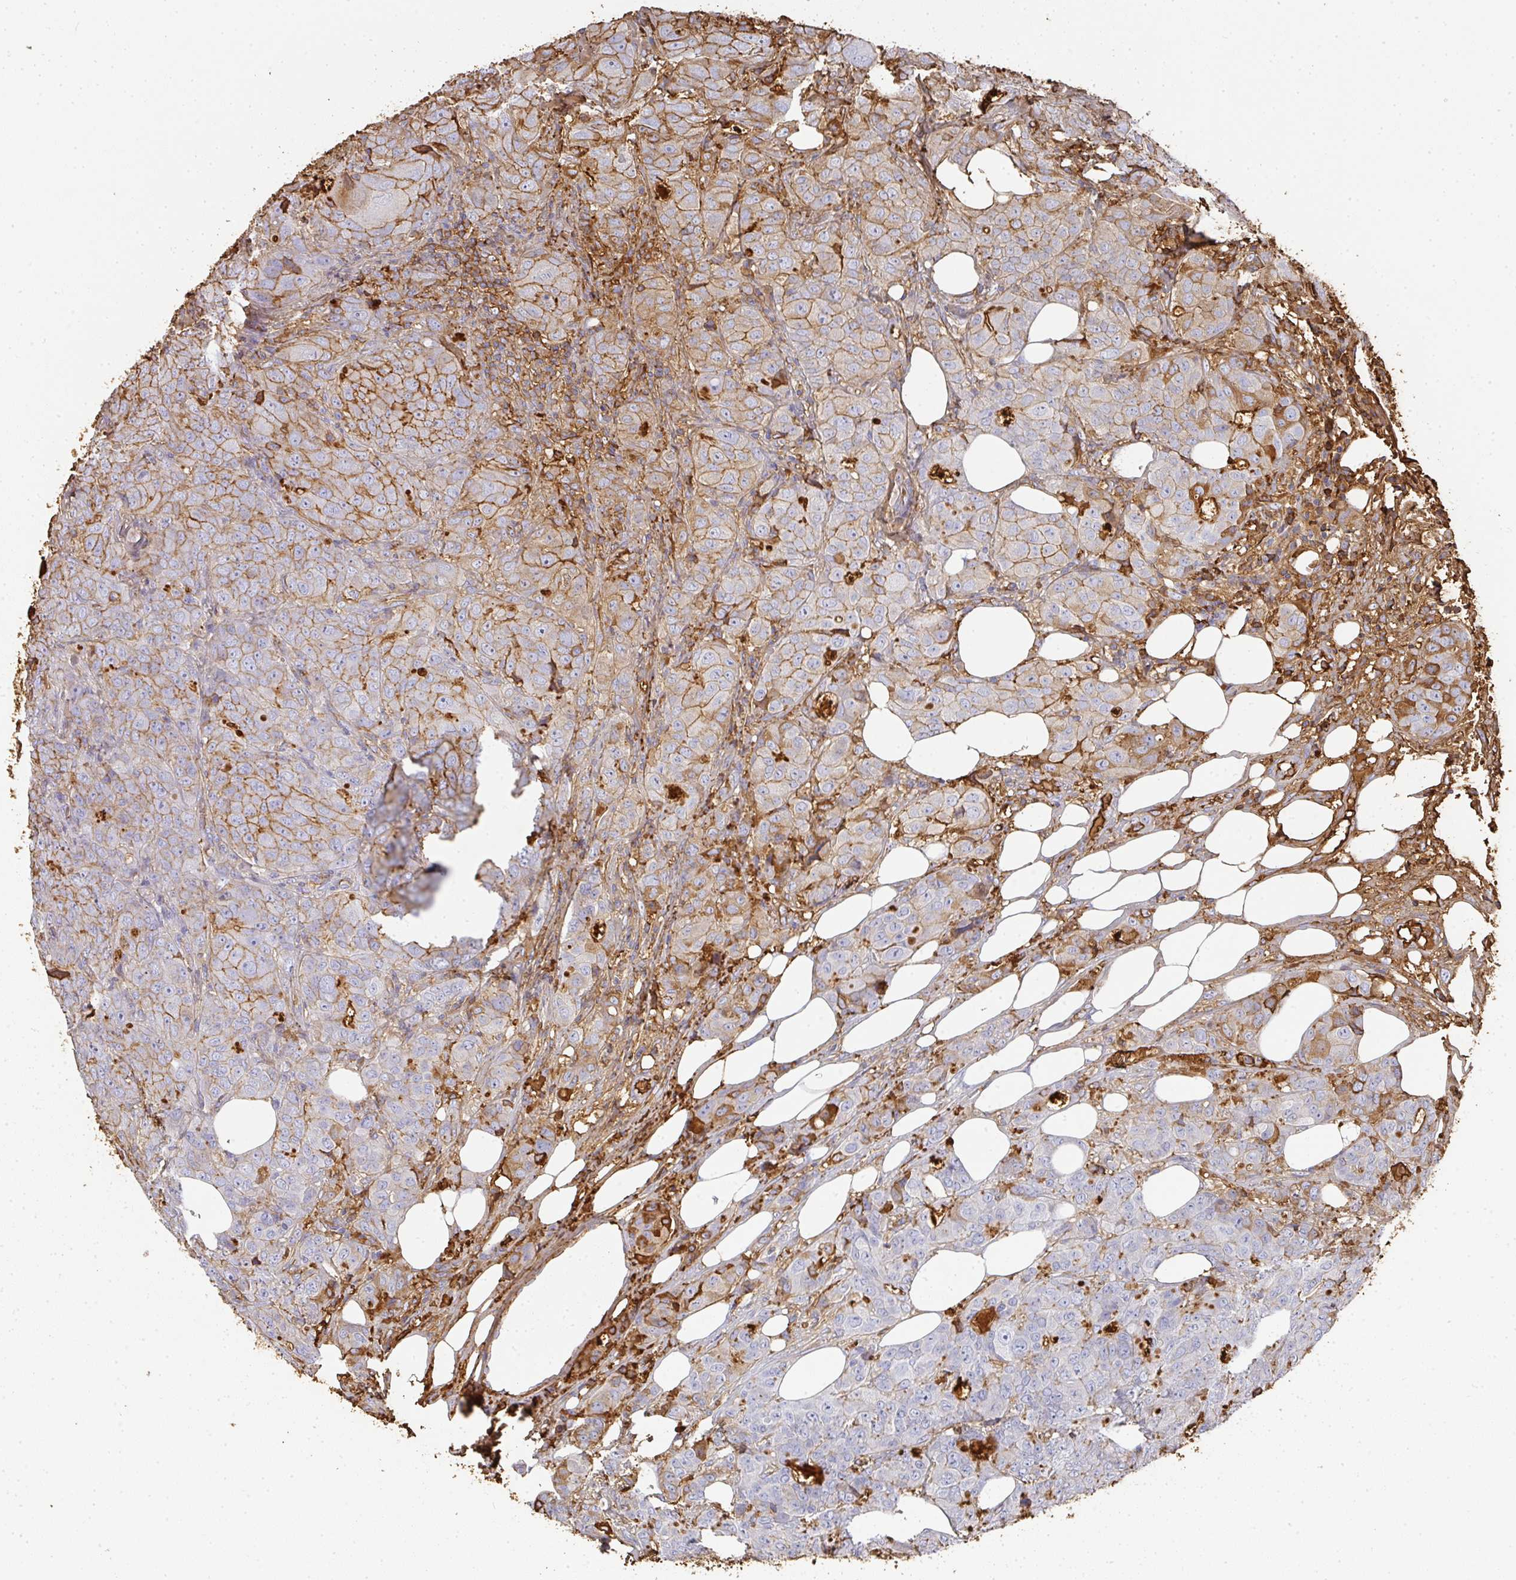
{"staining": {"intensity": "moderate", "quantity": "<25%", "location": "cytoplasmic/membranous"}, "tissue": "breast cancer", "cell_type": "Tumor cells", "image_type": "cancer", "snomed": [{"axis": "morphology", "description": "Duct carcinoma"}, {"axis": "topography", "description": "Breast"}], "caption": "Breast cancer stained for a protein (brown) exhibits moderate cytoplasmic/membranous positive staining in approximately <25% of tumor cells.", "gene": "ALB", "patient": {"sex": "female", "age": 43}}